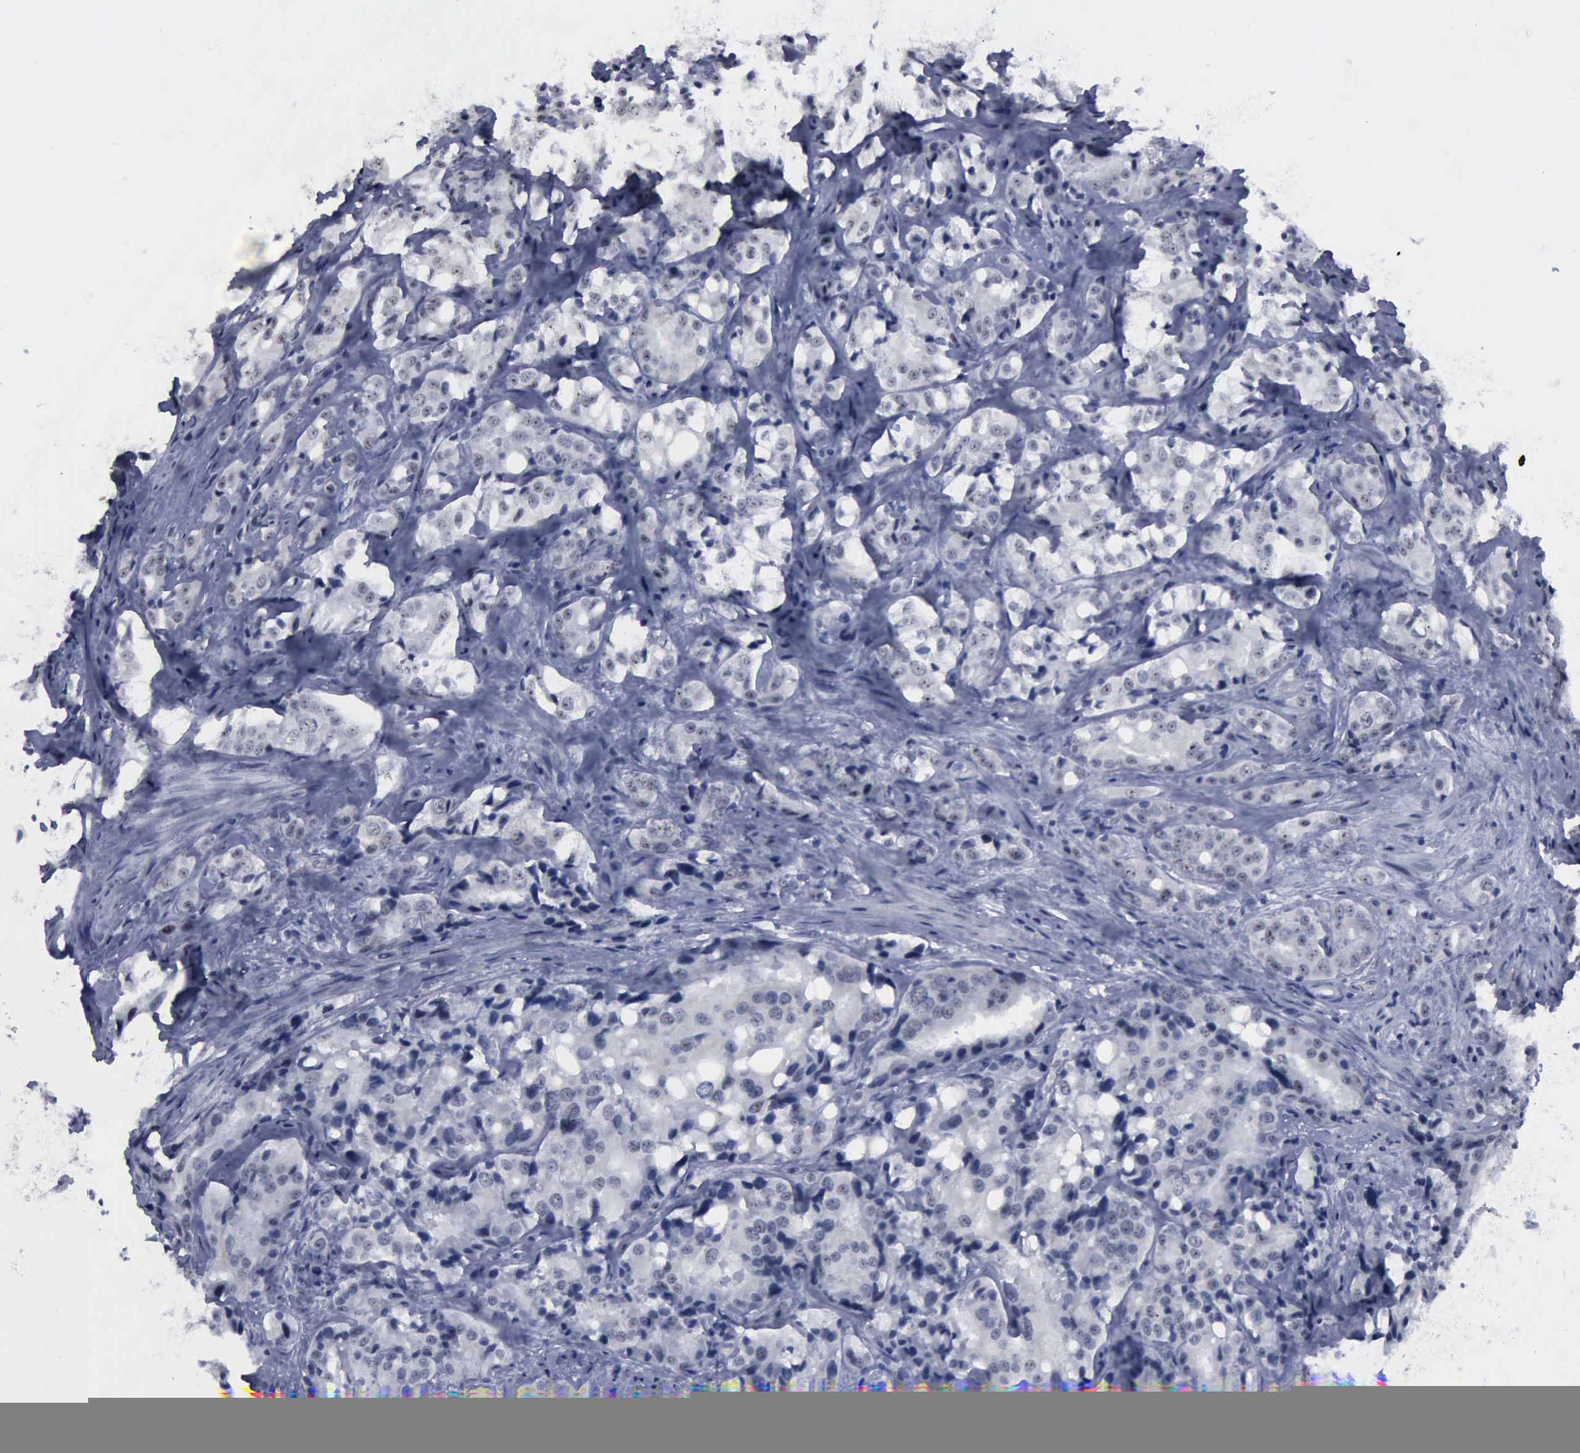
{"staining": {"intensity": "negative", "quantity": "none", "location": "none"}, "tissue": "prostate cancer", "cell_type": "Tumor cells", "image_type": "cancer", "snomed": [{"axis": "morphology", "description": "Adenocarcinoma, High grade"}, {"axis": "topography", "description": "Prostate"}], "caption": "The image shows no staining of tumor cells in prostate cancer (adenocarcinoma (high-grade)).", "gene": "BRD1", "patient": {"sex": "male", "age": 68}}